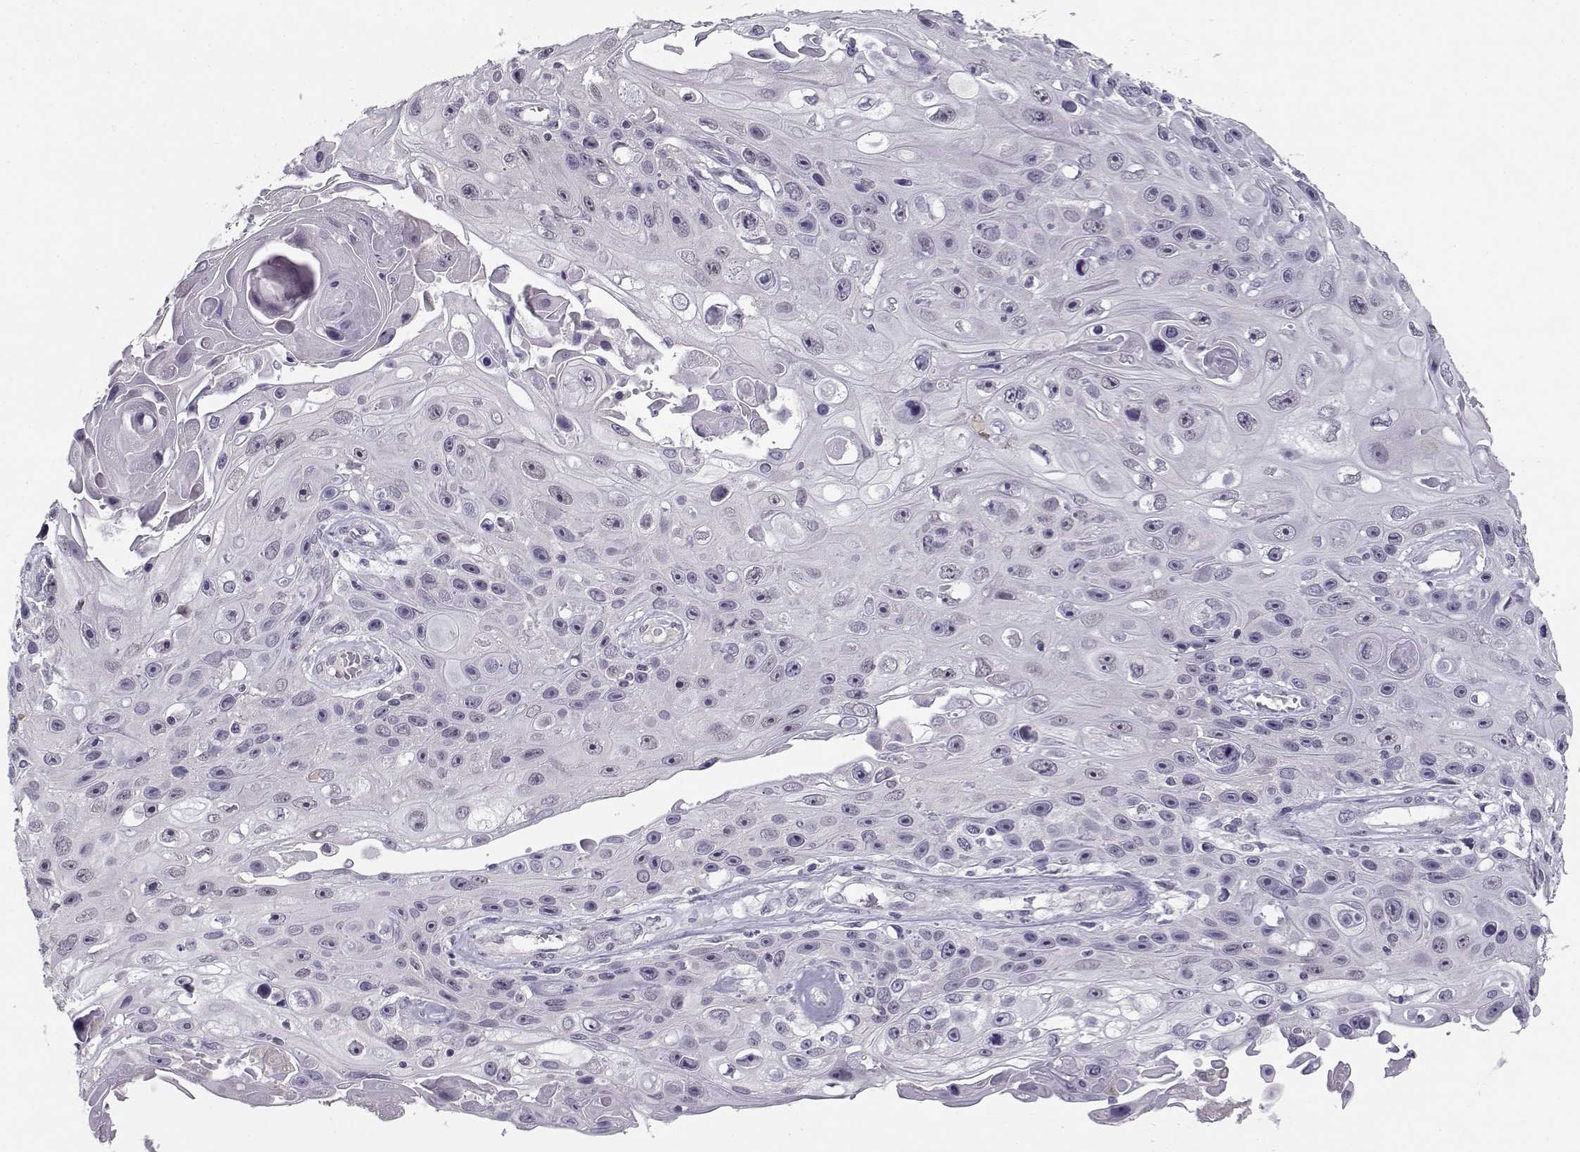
{"staining": {"intensity": "negative", "quantity": "none", "location": "none"}, "tissue": "skin cancer", "cell_type": "Tumor cells", "image_type": "cancer", "snomed": [{"axis": "morphology", "description": "Squamous cell carcinoma, NOS"}, {"axis": "topography", "description": "Skin"}], "caption": "Tumor cells show no significant protein staining in squamous cell carcinoma (skin). (DAB (3,3'-diaminobenzidine) immunohistochemistry (IHC) visualized using brightfield microscopy, high magnification).", "gene": "C16orf86", "patient": {"sex": "male", "age": 82}}